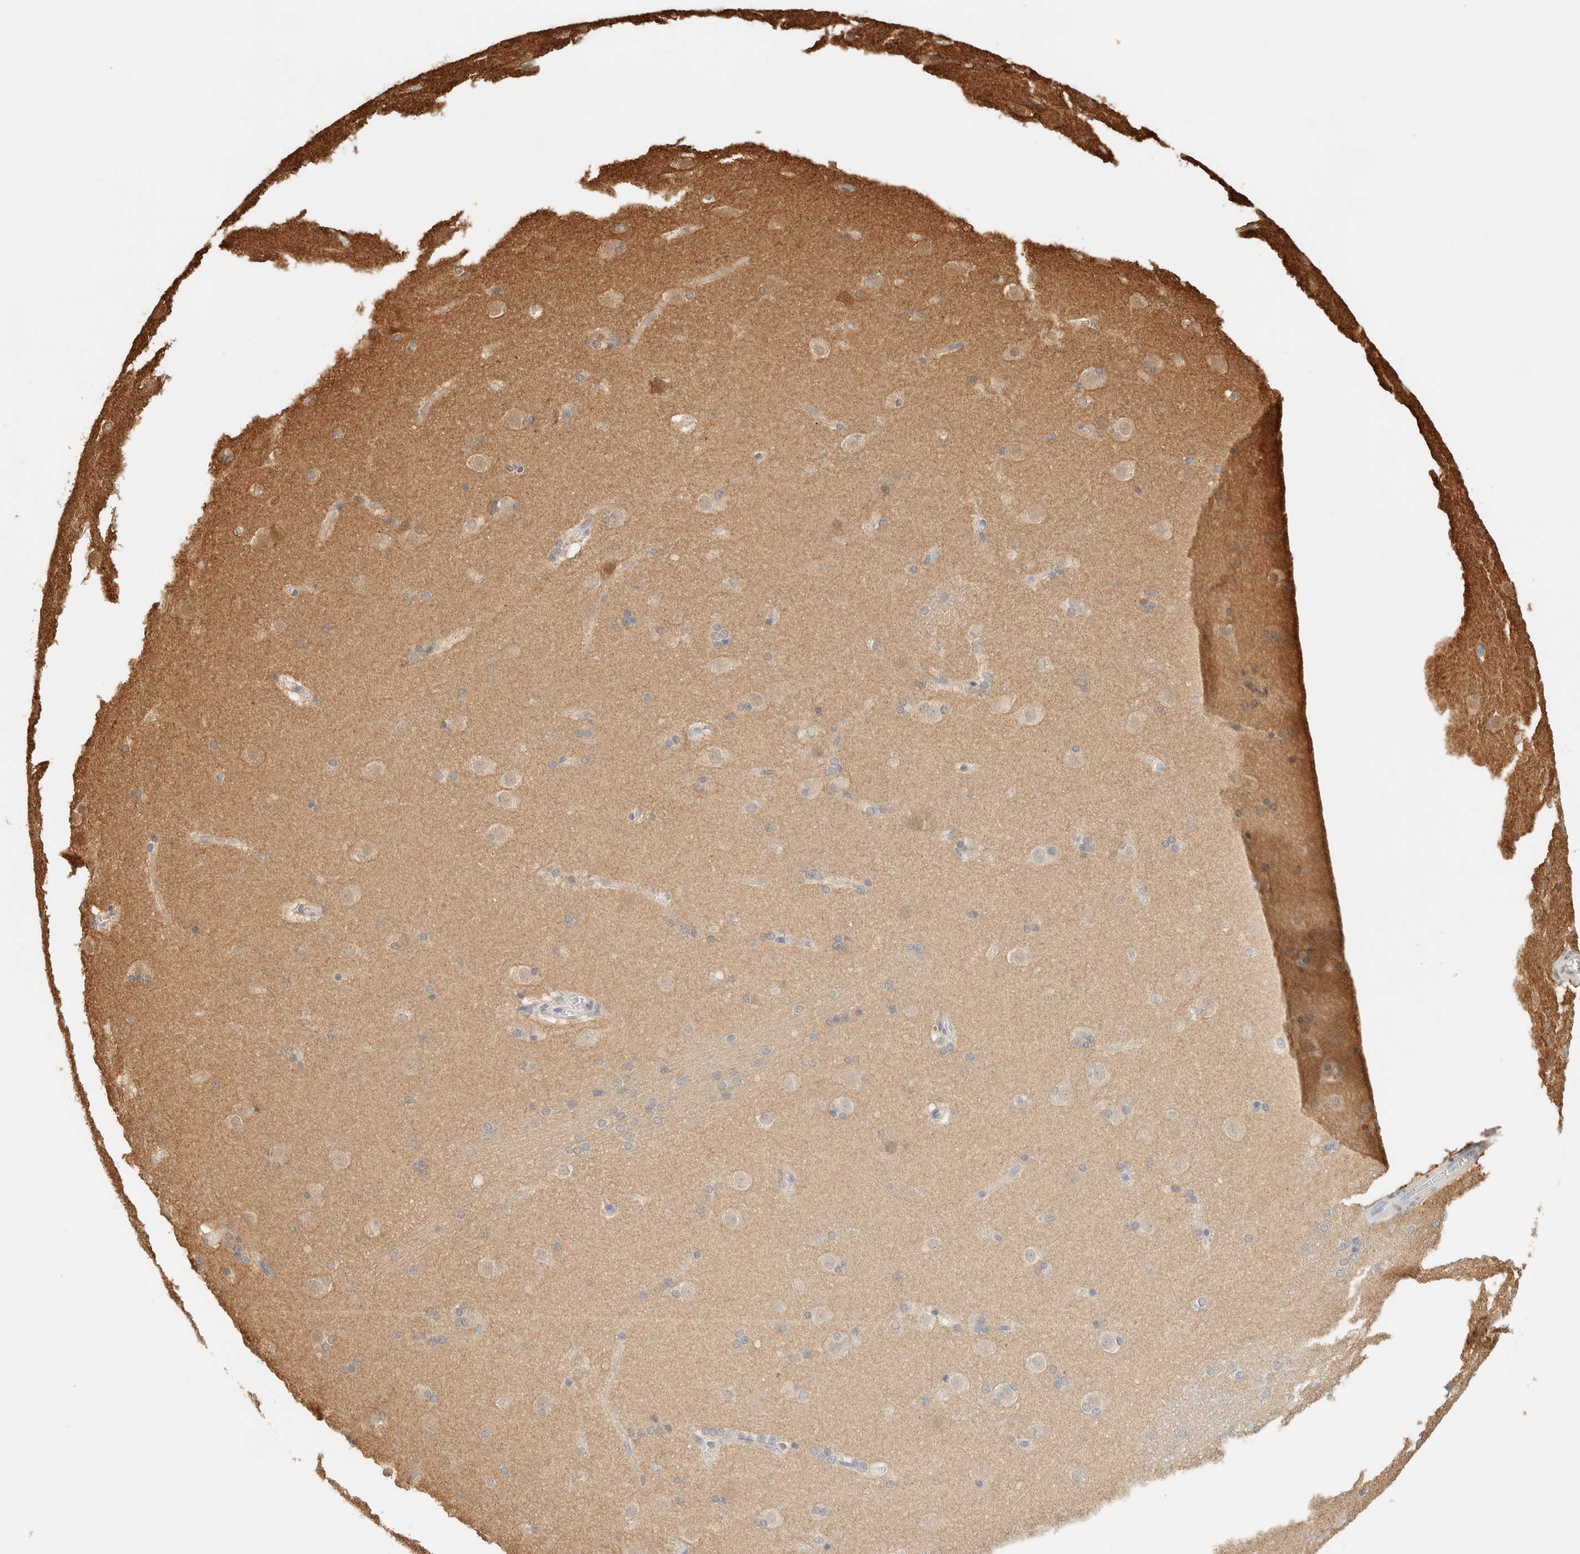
{"staining": {"intensity": "moderate", "quantity": "<25%", "location": "cytoplasmic/membranous"}, "tissue": "caudate", "cell_type": "Glial cells", "image_type": "normal", "snomed": [{"axis": "morphology", "description": "Normal tissue, NOS"}, {"axis": "topography", "description": "Lateral ventricle wall"}], "caption": "Unremarkable caudate demonstrates moderate cytoplasmic/membranous expression in about <25% of glial cells, visualized by immunohistochemistry. The staining was performed using DAB (3,3'-diaminobenzidine) to visualize the protein expression in brown, while the nuclei were stained in blue with hematoxylin (Magnification: 20x).", "gene": "ZBTB37", "patient": {"sex": "female", "age": 19}}